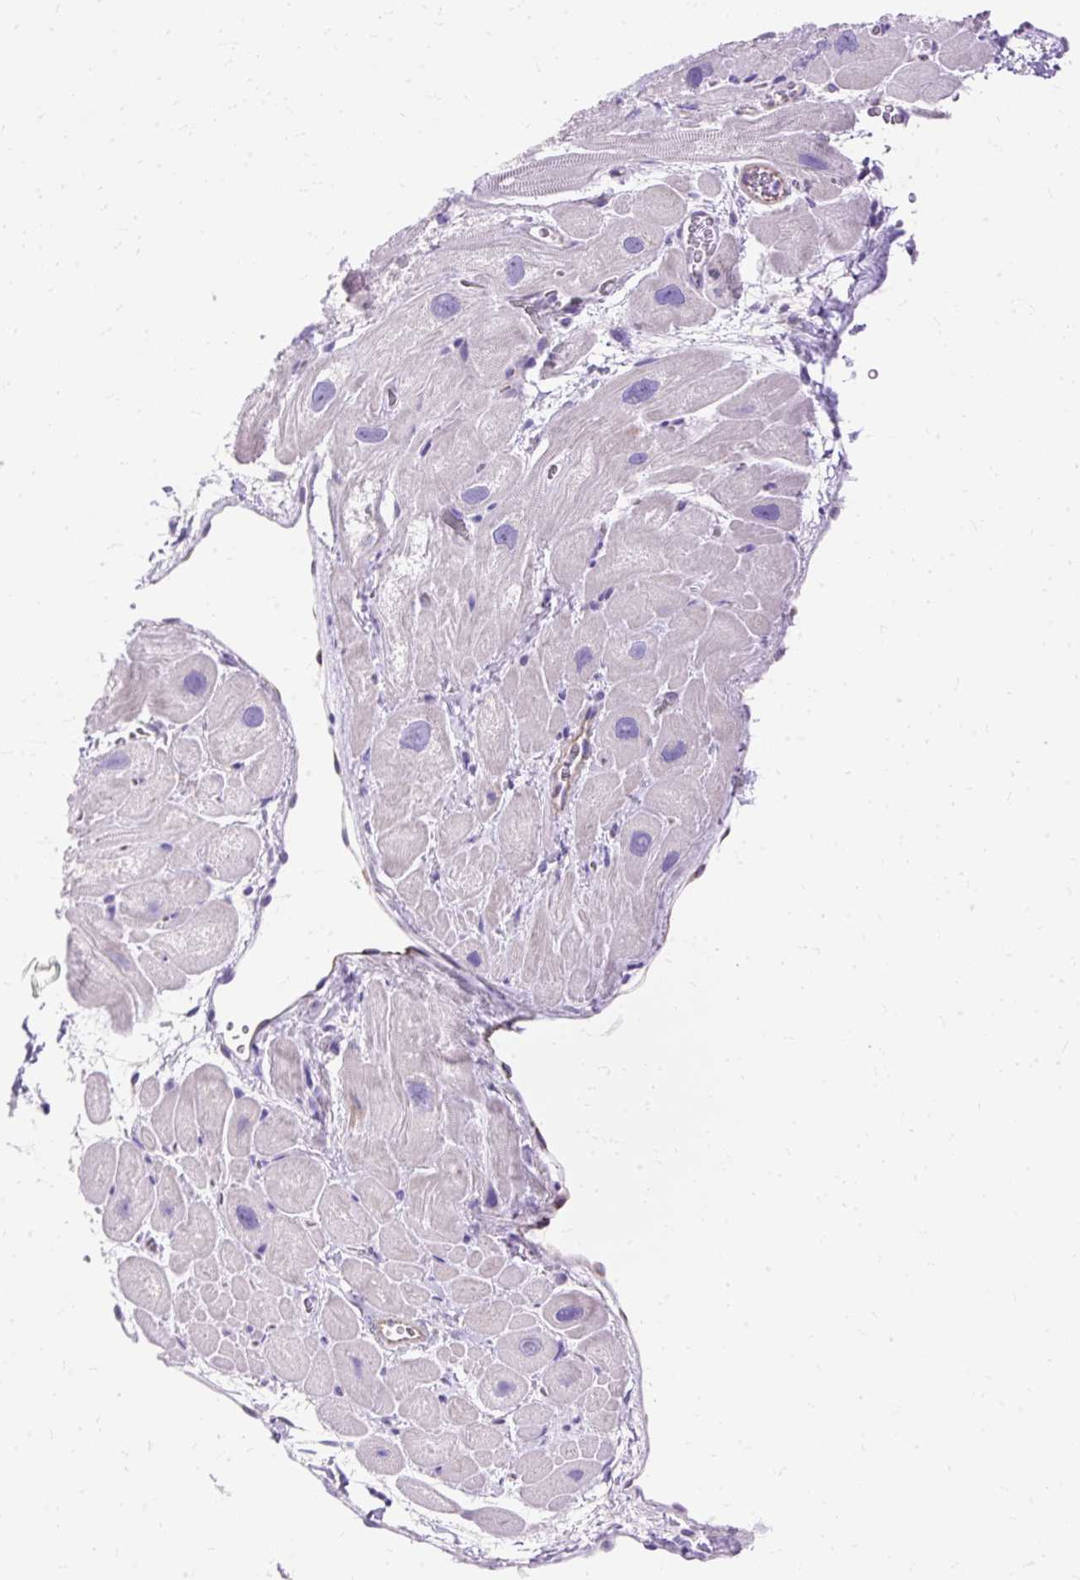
{"staining": {"intensity": "negative", "quantity": "none", "location": "none"}, "tissue": "heart muscle", "cell_type": "Cardiomyocytes", "image_type": "normal", "snomed": [{"axis": "morphology", "description": "Normal tissue, NOS"}, {"axis": "topography", "description": "Heart"}], "caption": "Histopathology image shows no protein positivity in cardiomyocytes of normal heart muscle.", "gene": "MYO6", "patient": {"sex": "male", "age": 49}}